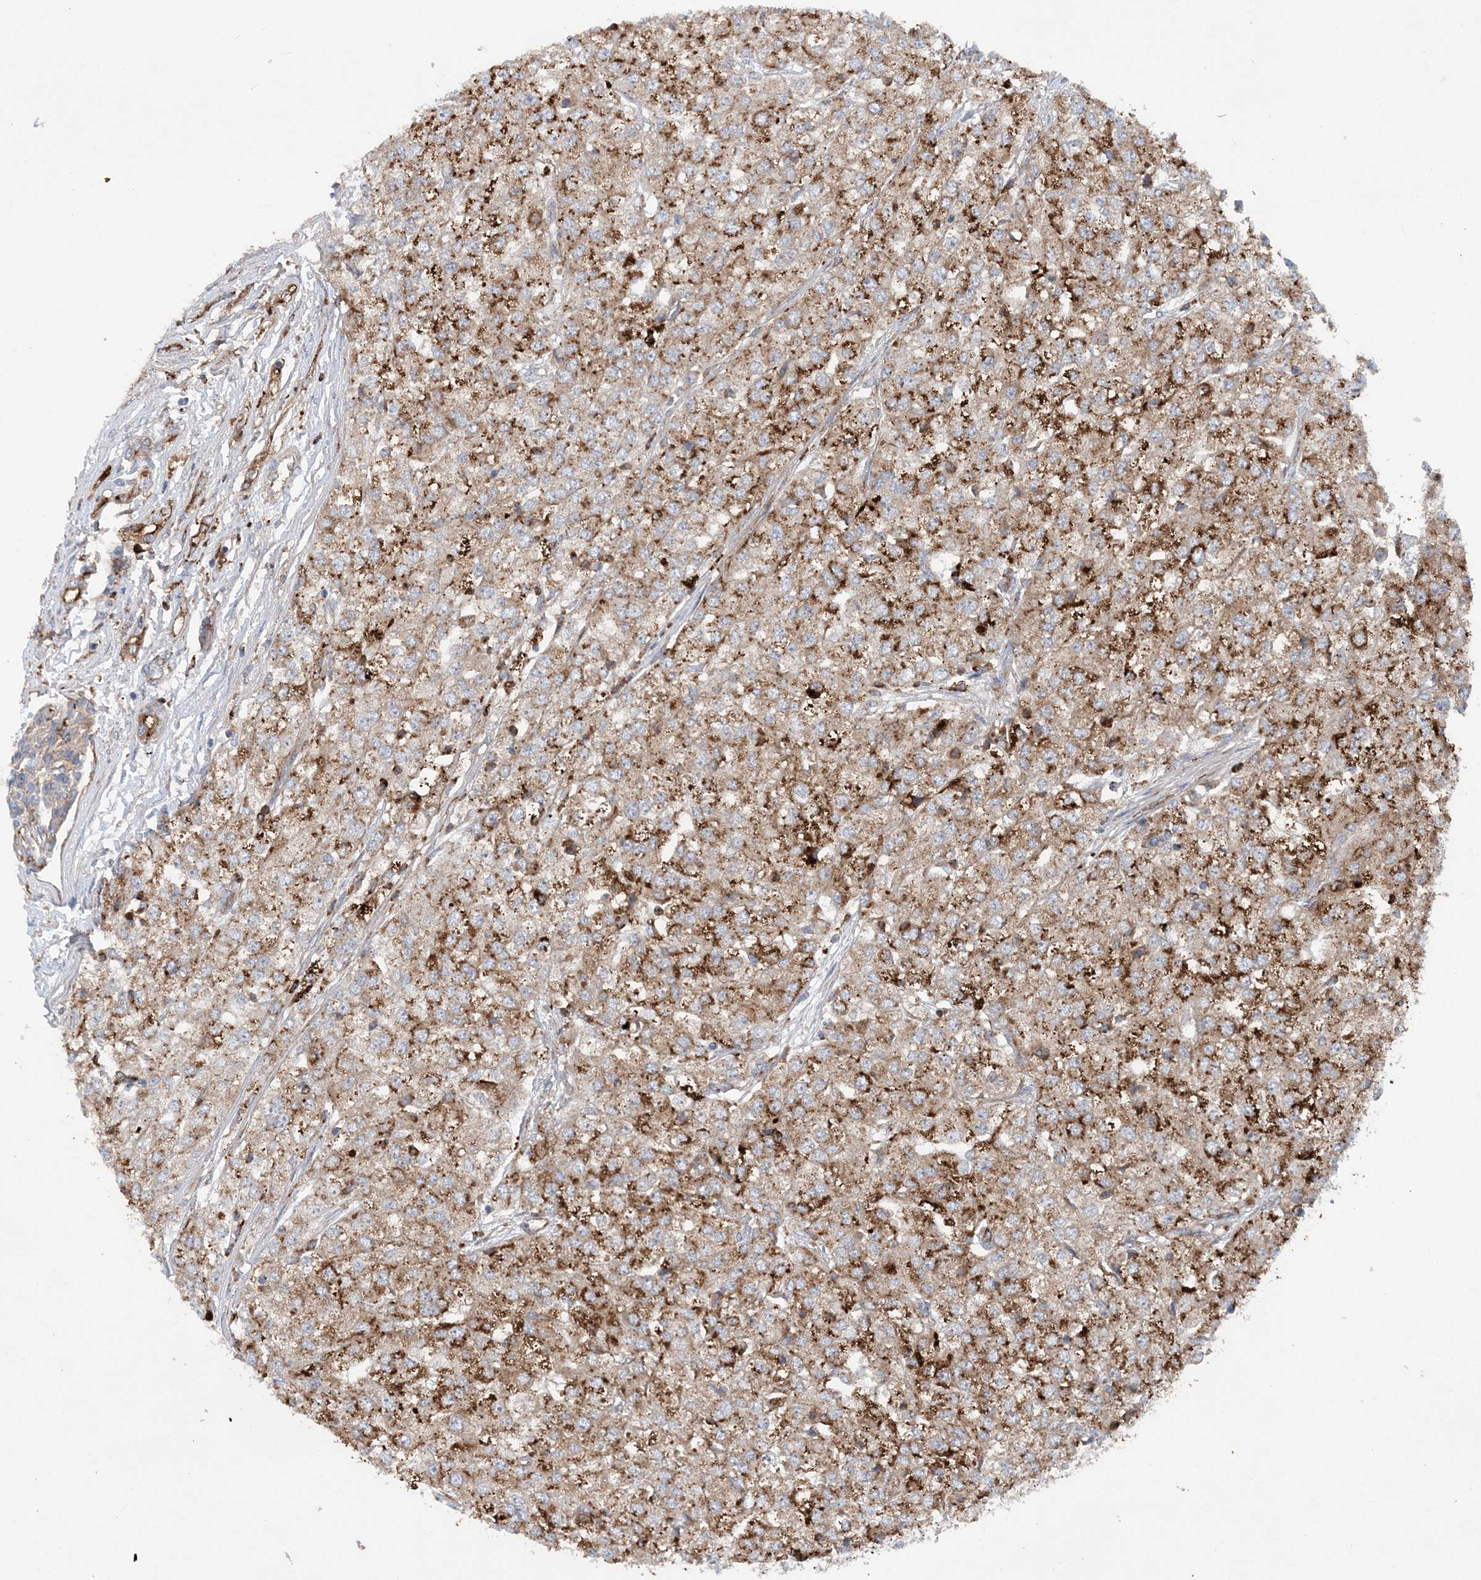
{"staining": {"intensity": "moderate", "quantity": ">75%", "location": "cytoplasmic/membranous"}, "tissue": "renal cancer", "cell_type": "Tumor cells", "image_type": "cancer", "snomed": [{"axis": "morphology", "description": "Adenocarcinoma, NOS"}, {"axis": "topography", "description": "Kidney"}], "caption": "Adenocarcinoma (renal) stained with a brown dye demonstrates moderate cytoplasmic/membranous positive staining in about >75% of tumor cells.", "gene": "PTTG1IP", "patient": {"sex": "female", "age": 54}}